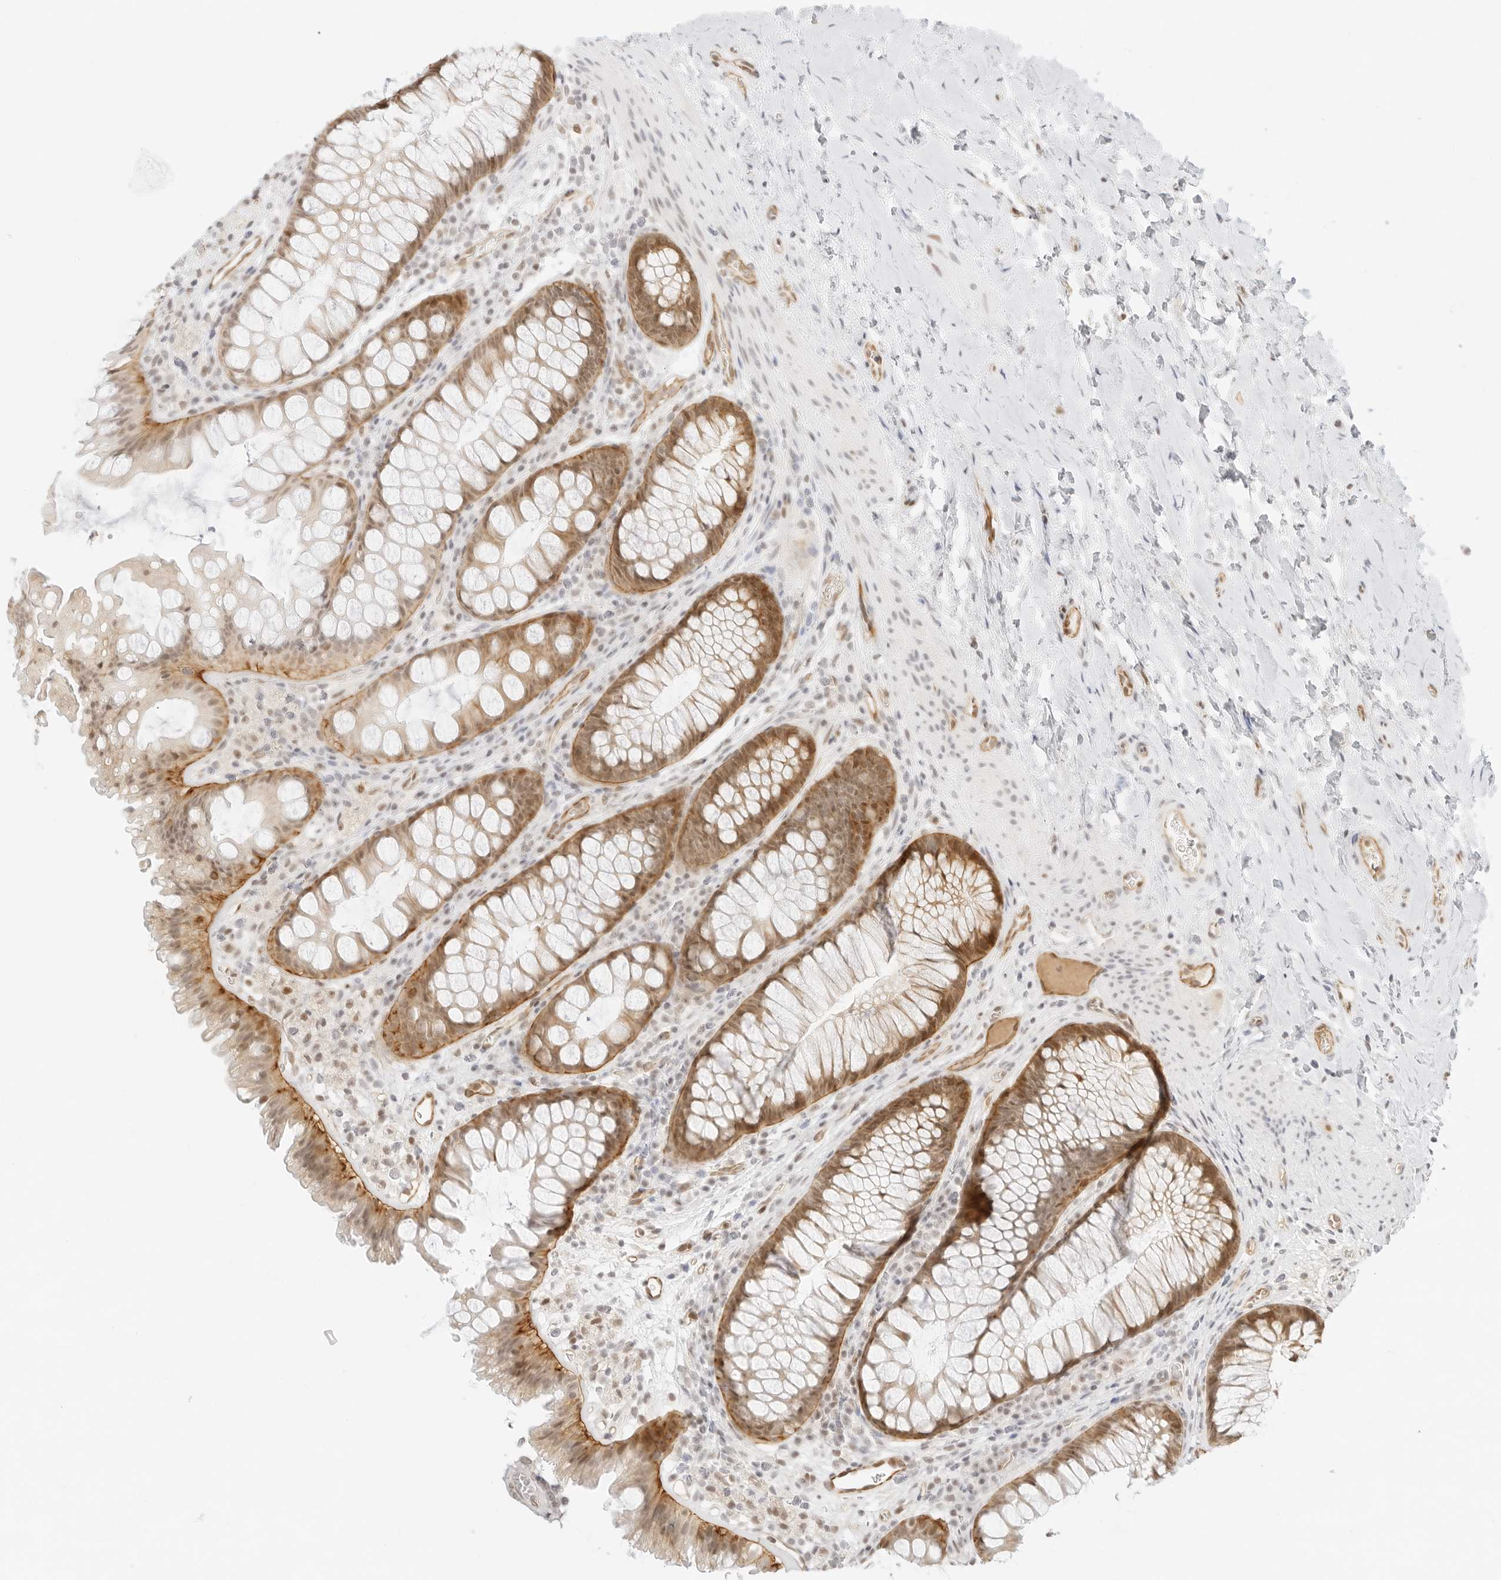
{"staining": {"intensity": "moderate", "quantity": ">75%", "location": "cytoplasmic/membranous,nuclear"}, "tissue": "colon", "cell_type": "Endothelial cells", "image_type": "normal", "snomed": [{"axis": "morphology", "description": "Normal tissue, NOS"}, {"axis": "topography", "description": "Colon"}], "caption": "Moderate cytoplasmic/membranous,nuclear positivity for a protein is identified in about >75% of endothelial cells of normal colon using IHC.", "gene": "ITGA6", "patient": {"sex": "female", "age": 62}}